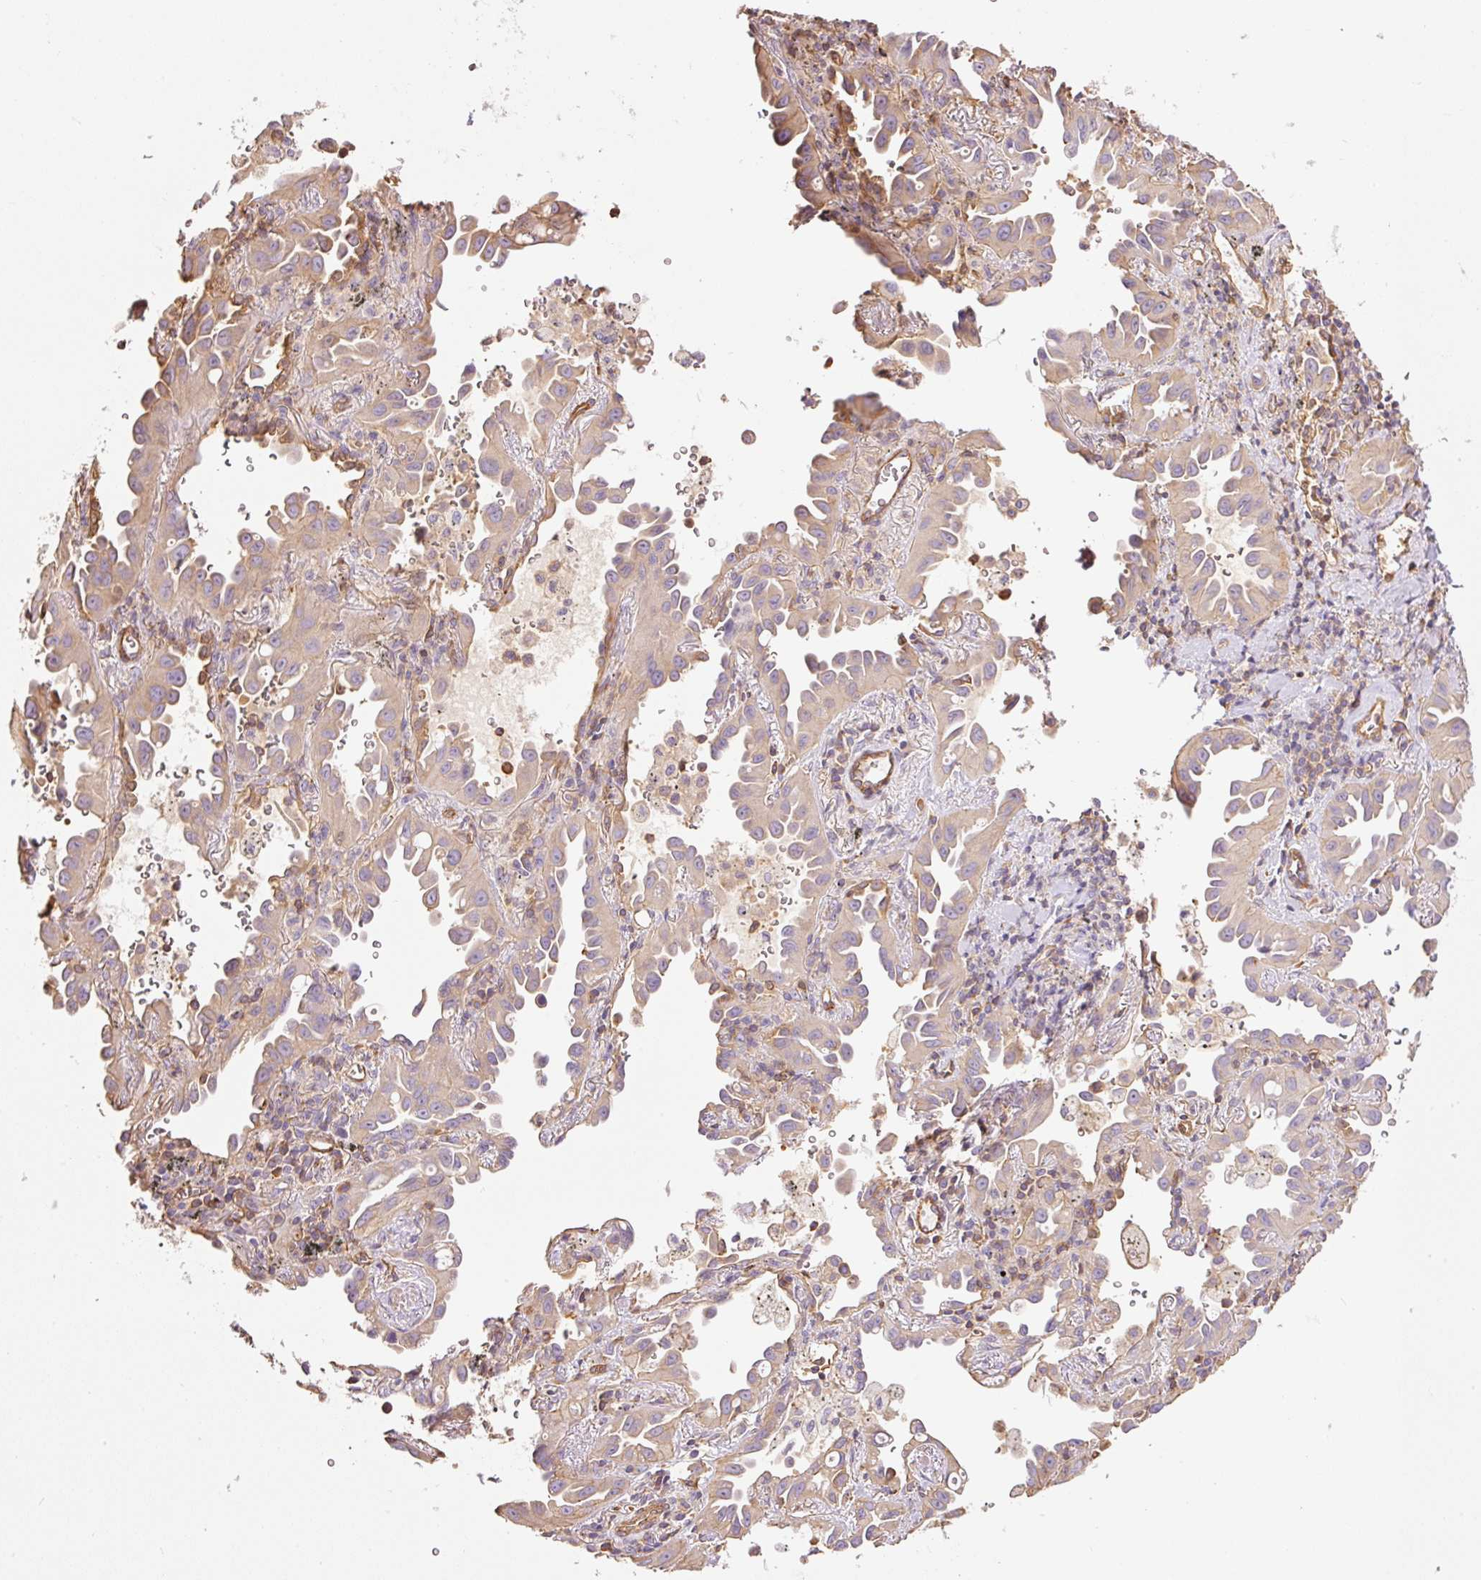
{"staining": {"intensity": "moderate", "quantity": "25%-75%", "location": "cytoplasmic/membranous"}, "tissue": "lung cancer", "cell_type": "Tumor cells", "image_type": "cancer", "snomed": [{"axis": "morphology", "description": "Adenocarcinoma, NOS"}, {"axis": "topography", "description": "Lung"}], "caption": "A photomicrograph of human adenocarcinoma (lung) stained for a protein displays moderate cytoplasmic/membranous brown staining in tumor cells. The protein is shown in brown color, while the nuclei are stained blue.", "gene": "PPP1R1B", "patient": {"sex": "male", "age": 68}}